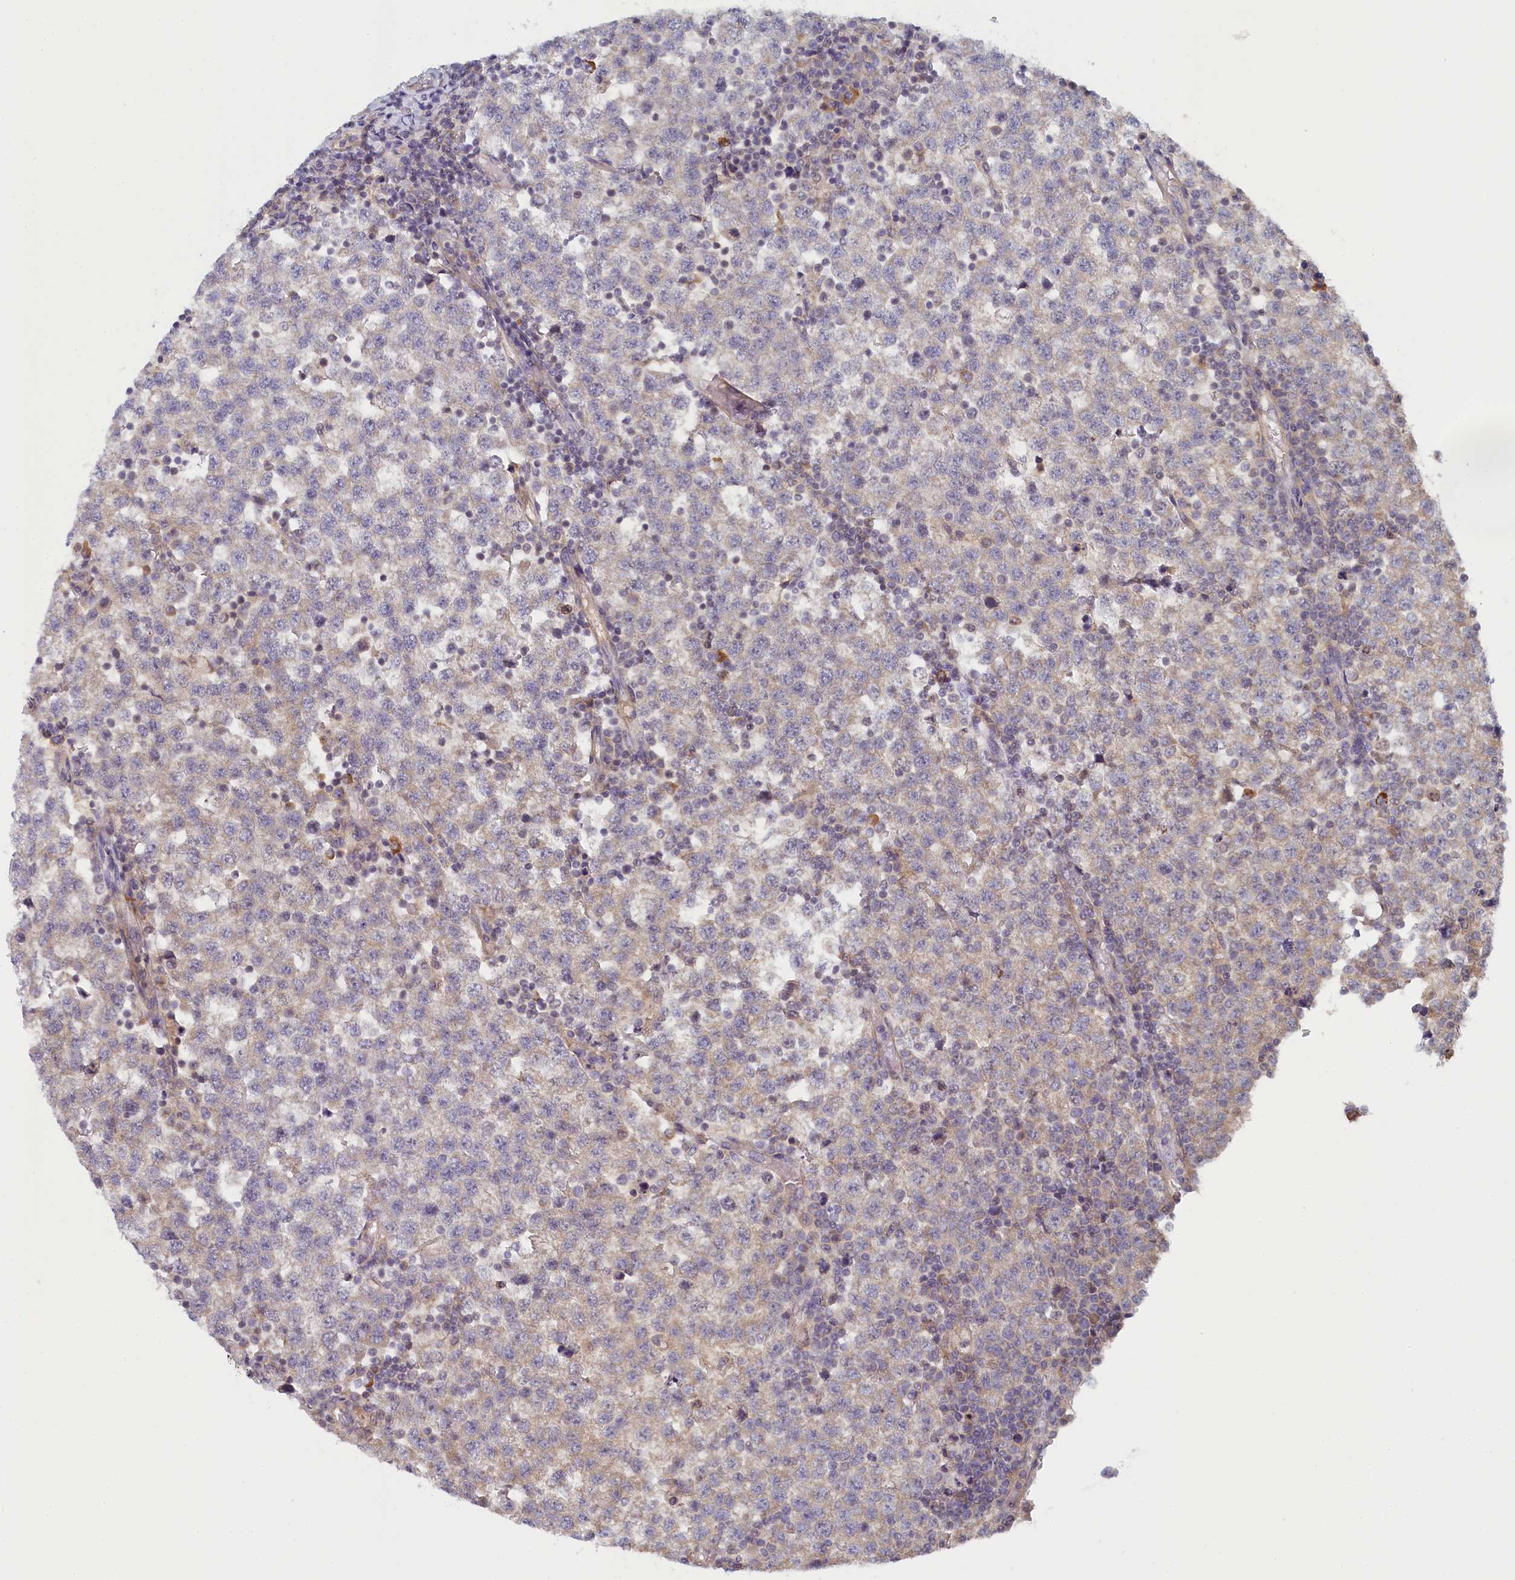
{"staining": {"intensity": "weak", "quantity": "<25%", "location": "cytoplasmic/membranous"}, "tissue": "testis cancer", "cell_type": "Tumor cells", "image_type": "cancer", "snomed": [{"axis": "morphology", "description": "Seminoma, NOS"}, {"axis": "topography", "description": "Testis"}], "caption": "This micrograph is of testis cancer (seminoma) stained with immunohistochemistry (IHC) to label a protein in brown with the nuclei are counter-stained blue. There is no positivity in tumor cells.", "gene": "INTS4", "patient": {"sex": "male", "age": 34}}